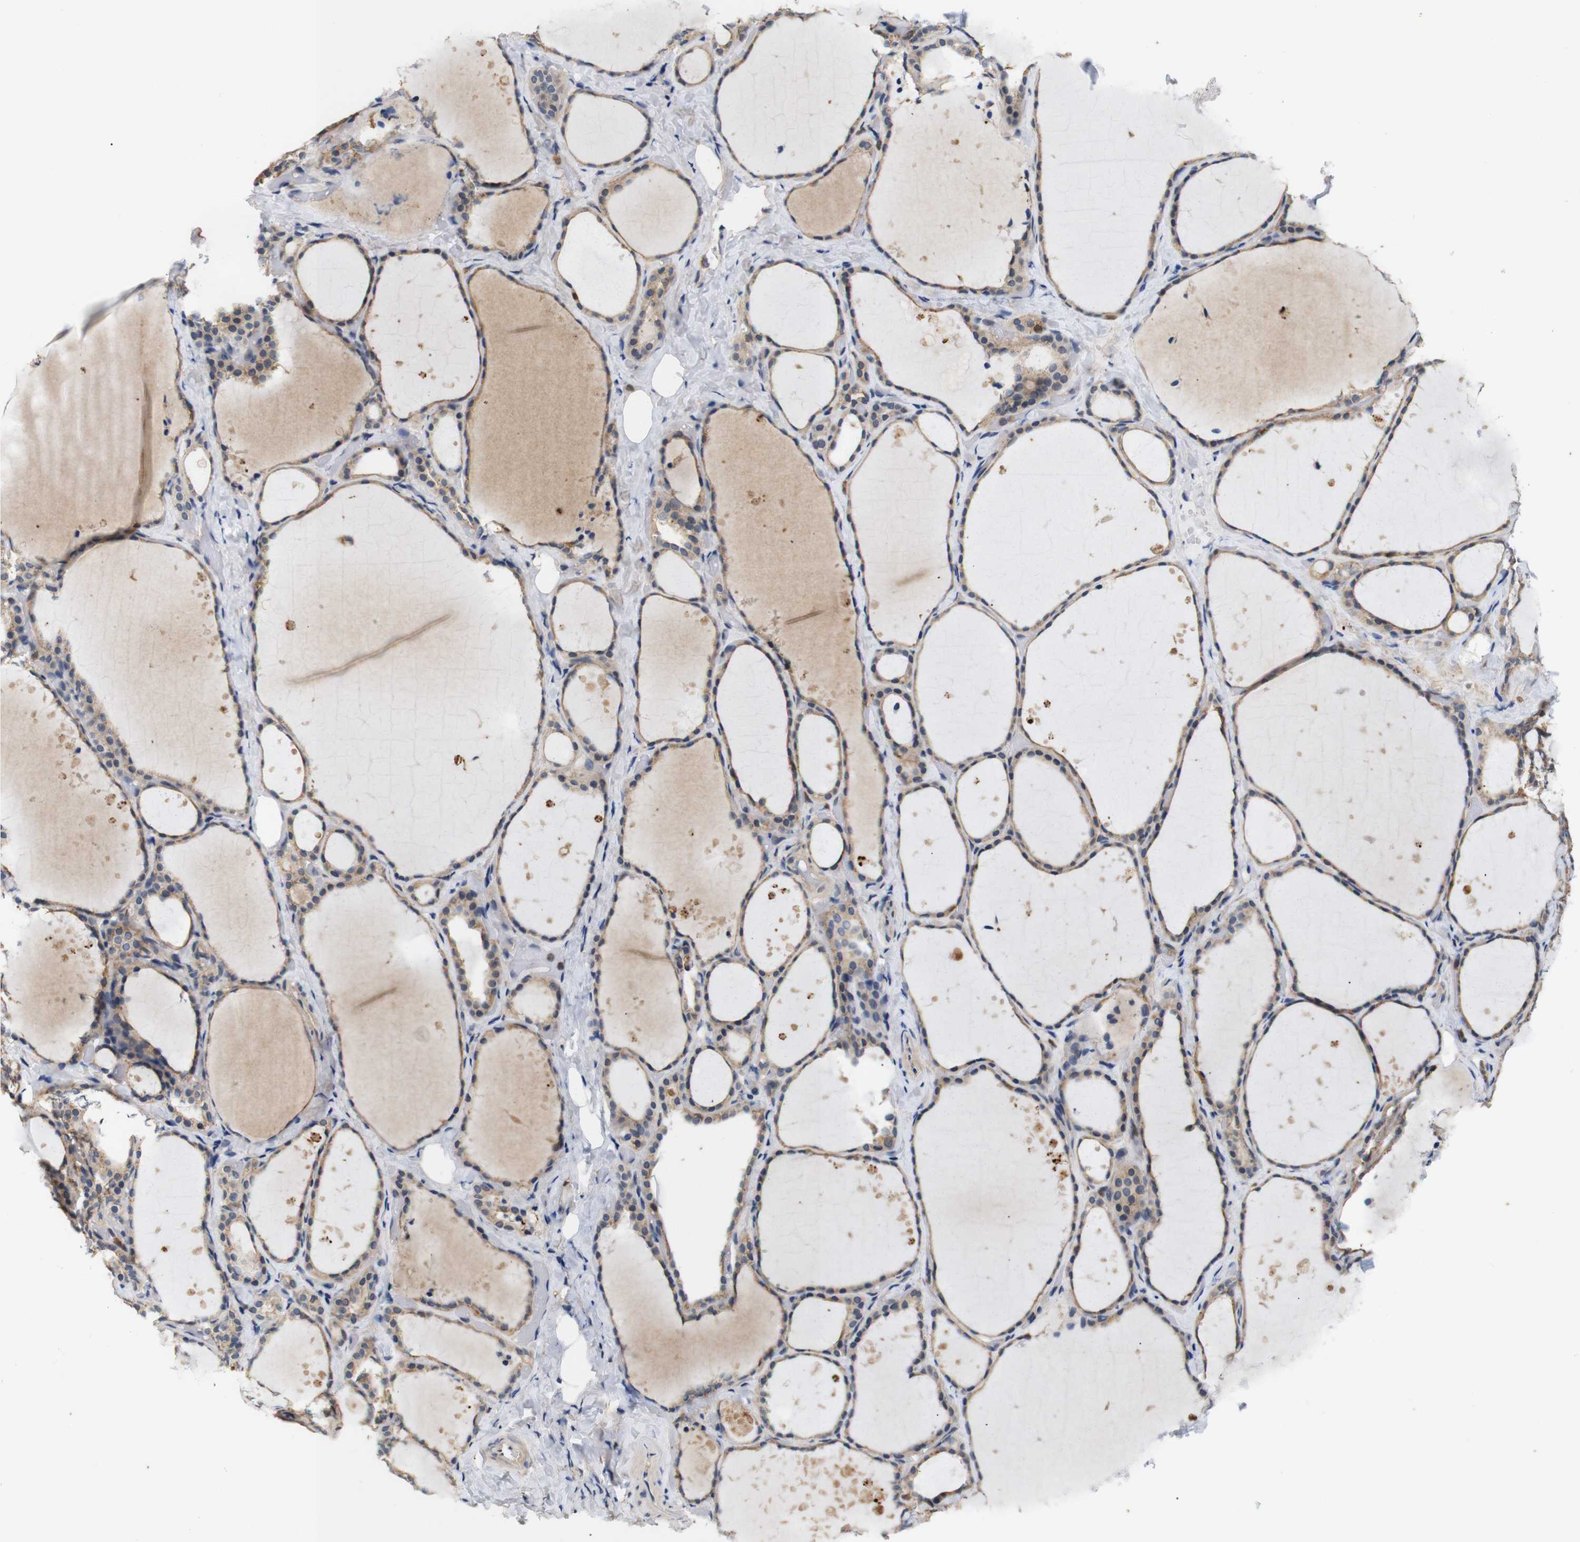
{"staining": {"intensity": "weak", "quantity": ">75%", "location": "cytoplasmic/membranous"}, "tissue": "thyroid gland", "cell_type": "Glandular cells", "image_type": "normal", "snomed": [{"axis": "morphology", "description": "Normal tissue, NOS"}, {"axis": "topography", "description": "Thyroid gland"}], "caption": "Glandular cells demonstrate low levels of weak cytoplasmic/membranous staining in approximately >75% of cells in unremarkable human thyroid gland.", "gene": "BRWD3", "patient": {"sex": "female", "age": 44}}